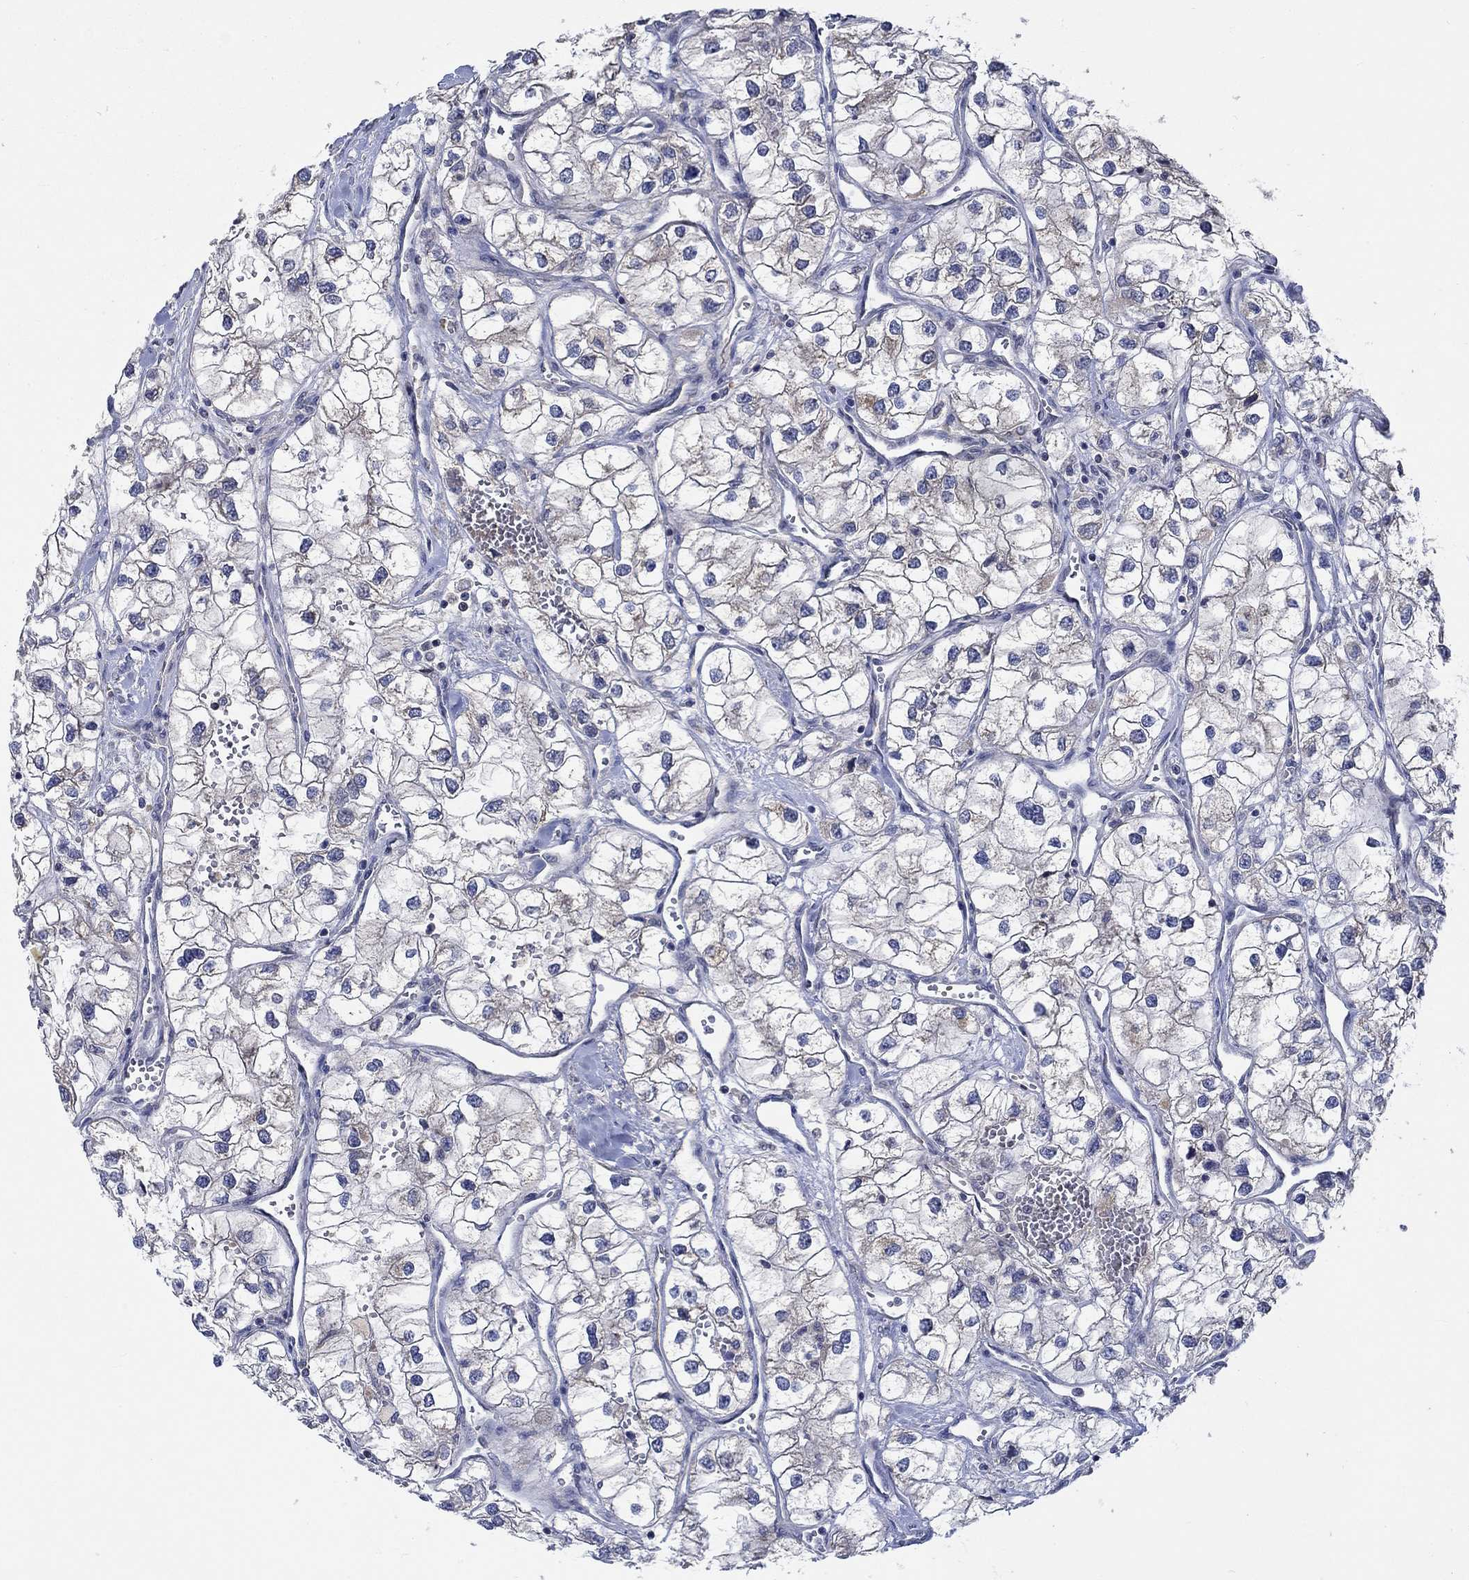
{"staining": {"intensity": "weak", "quantity": "<25%", "location": "cytoplasmic/membranous"}, "tissue": "renal cancer", "cell_type": "Tumor cells", "image_type": "cancer", "snomed": [{"axis": "morphology", "description": "Adenocarcinoma, NOS"}, {"axis": "topography", "description": "Kidney"}], "caption": "Adenocarcinoma (renal) stained for a protein using immunohistochemistry shows no expression tumor cells.", "gene": "WASF1", "patient": {"sex": "male", "age": 59}}